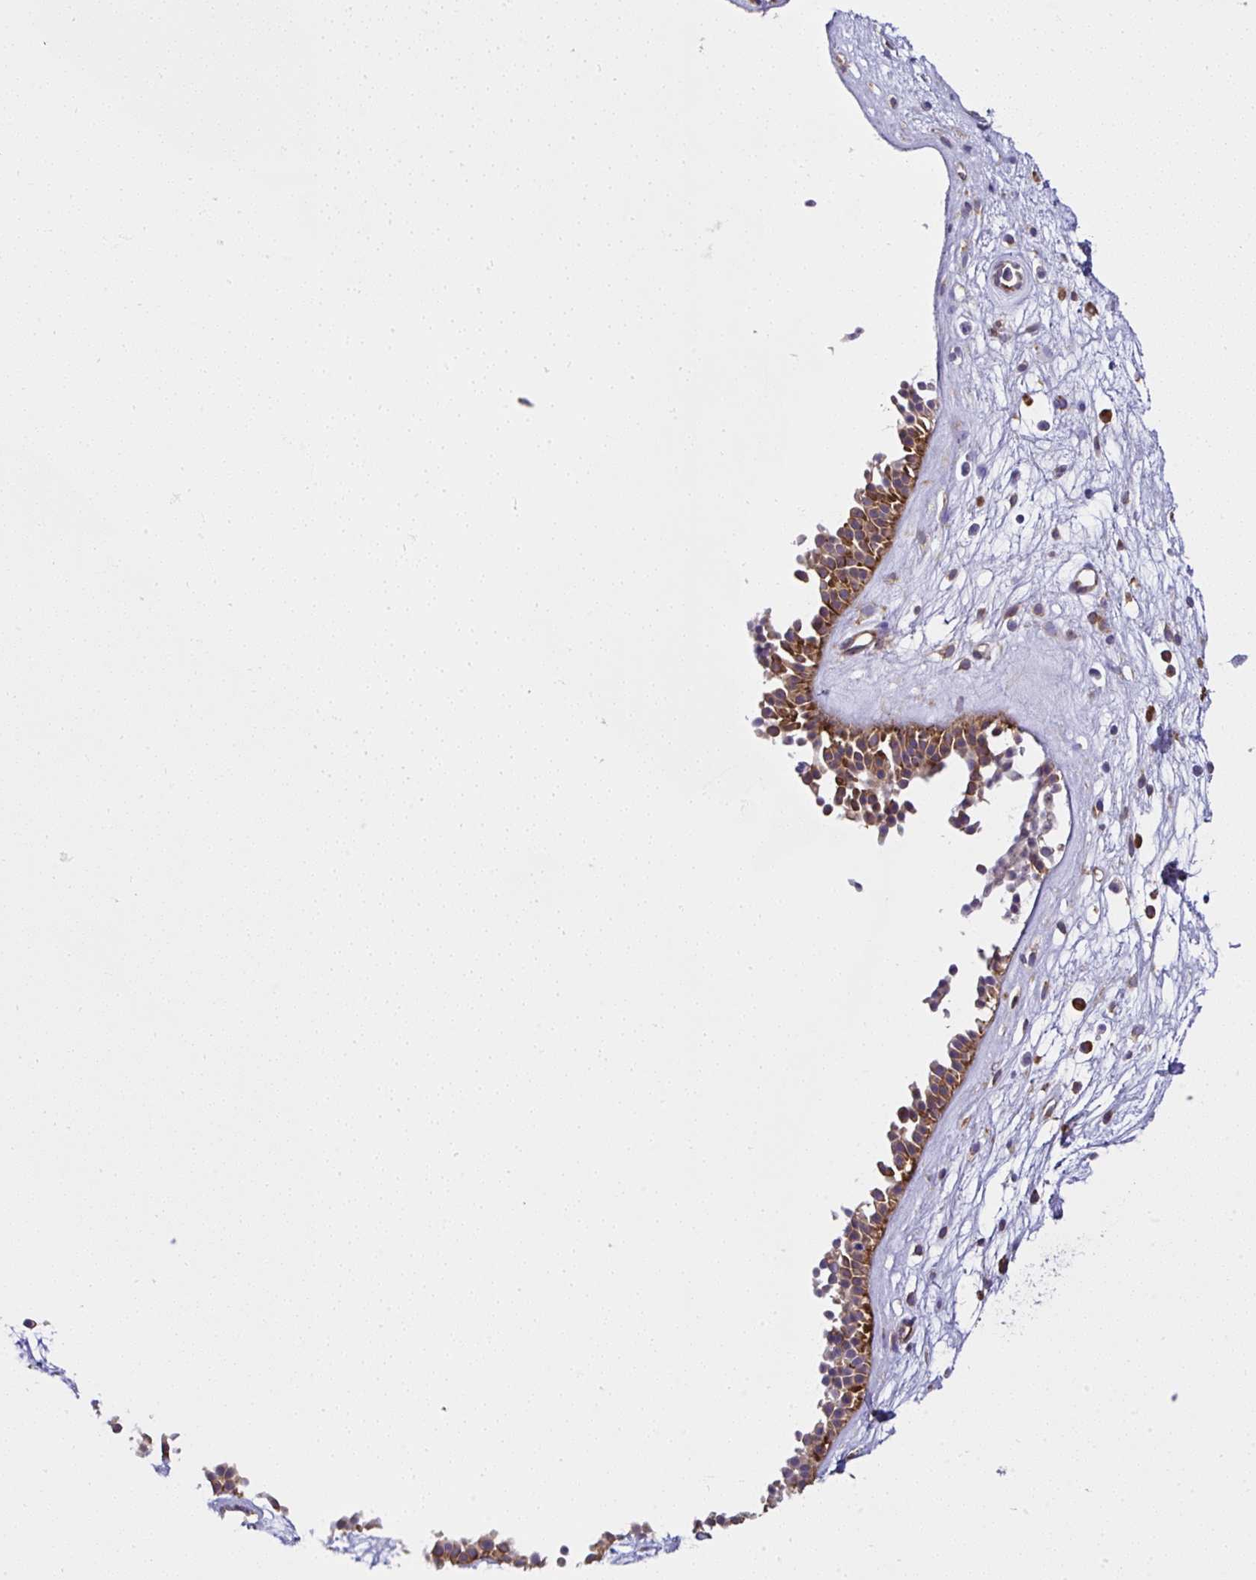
{"staining": {"intensity": "strong", "quantity": ">75%", "location": "cytoplasmic/membranous"}, "tissue": "nasopharynx", "cell_type": "Respiratory epithelial cells", "image_type": "normal", "snomed": [{"axis": "morphology", "description": "Normal tissue, NOS"}, {"axis": "topography", "description": "Nasopharynx"}], "caption": "Immunohistochemistry (IHC) of unremarkable human nasopharynx demonstrates high levels of strong cytoplasmic/membranous staining in approximately >75% of respiratory epithelial cells. The protein is stained brown, and the nuclei are stained in blue (DAB IHC with brightfield microscopy, high magnification).", "gene": "RPS7", "patient": {"sex": "male", "age": 56}}